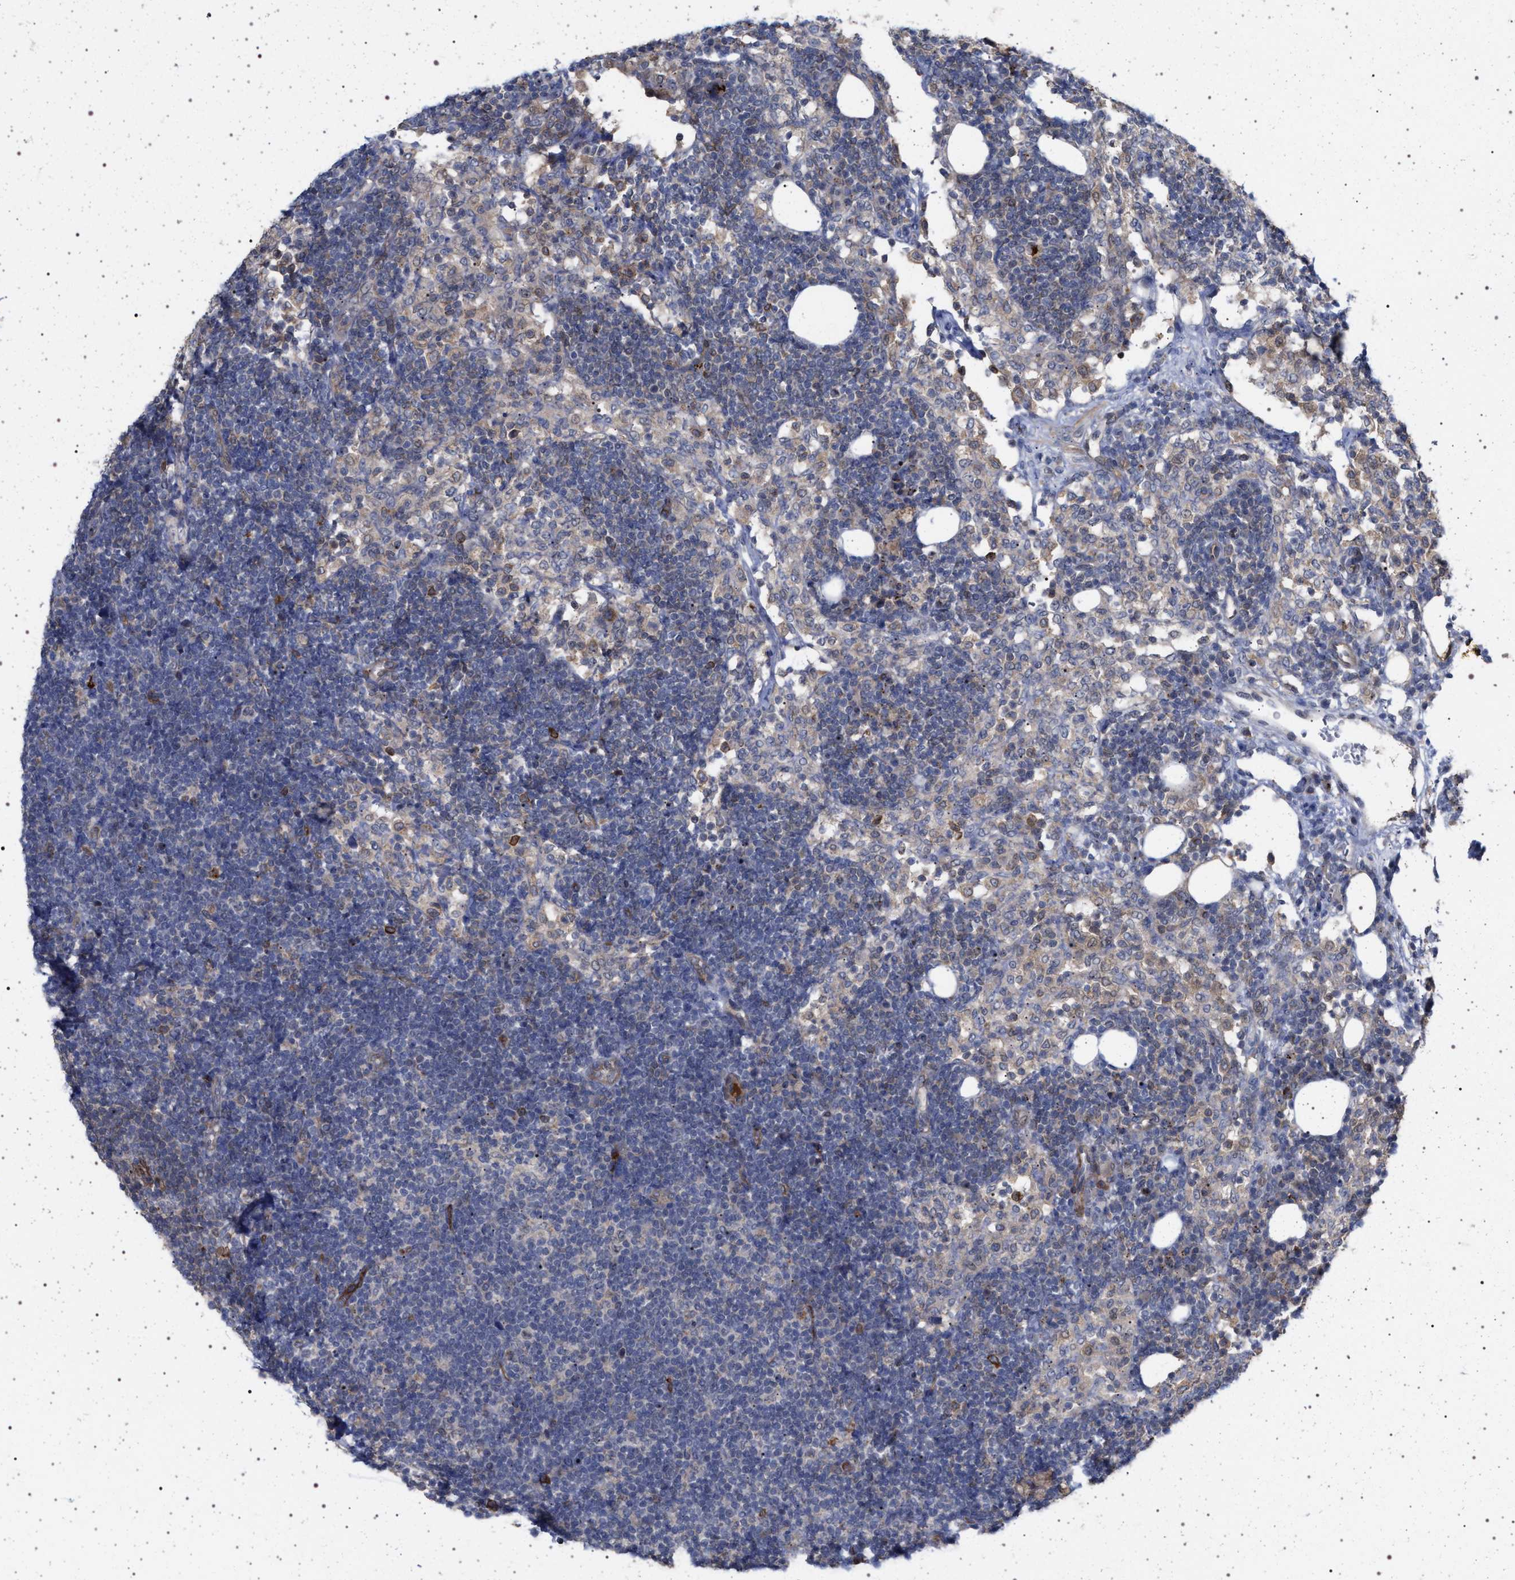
{"staining": {"intensity": "strong", "quantity": "25%-75%", "location": "cytoplasmic/membranous"}, "tissue": "lymph node", "cell_type": "Germinal center cells", "image_type": "normal", "snomed": [{"axis": "morphology", "description": "Normal tissue, NOS"}, {"axis": "morphology", "description": "Carcinoid, malignant, NOS"}, {"axis": "topography", "description": "Lymph node"}], "caption": "Approximately 25%-75% of germinal center cells in benign lymph node exhibit strong cytoplasmic/membranous protein expression as visualized by brown immunohistochemical staining.", "gene": "RBM48", "patient": {"sex": "male", "age": 47}}